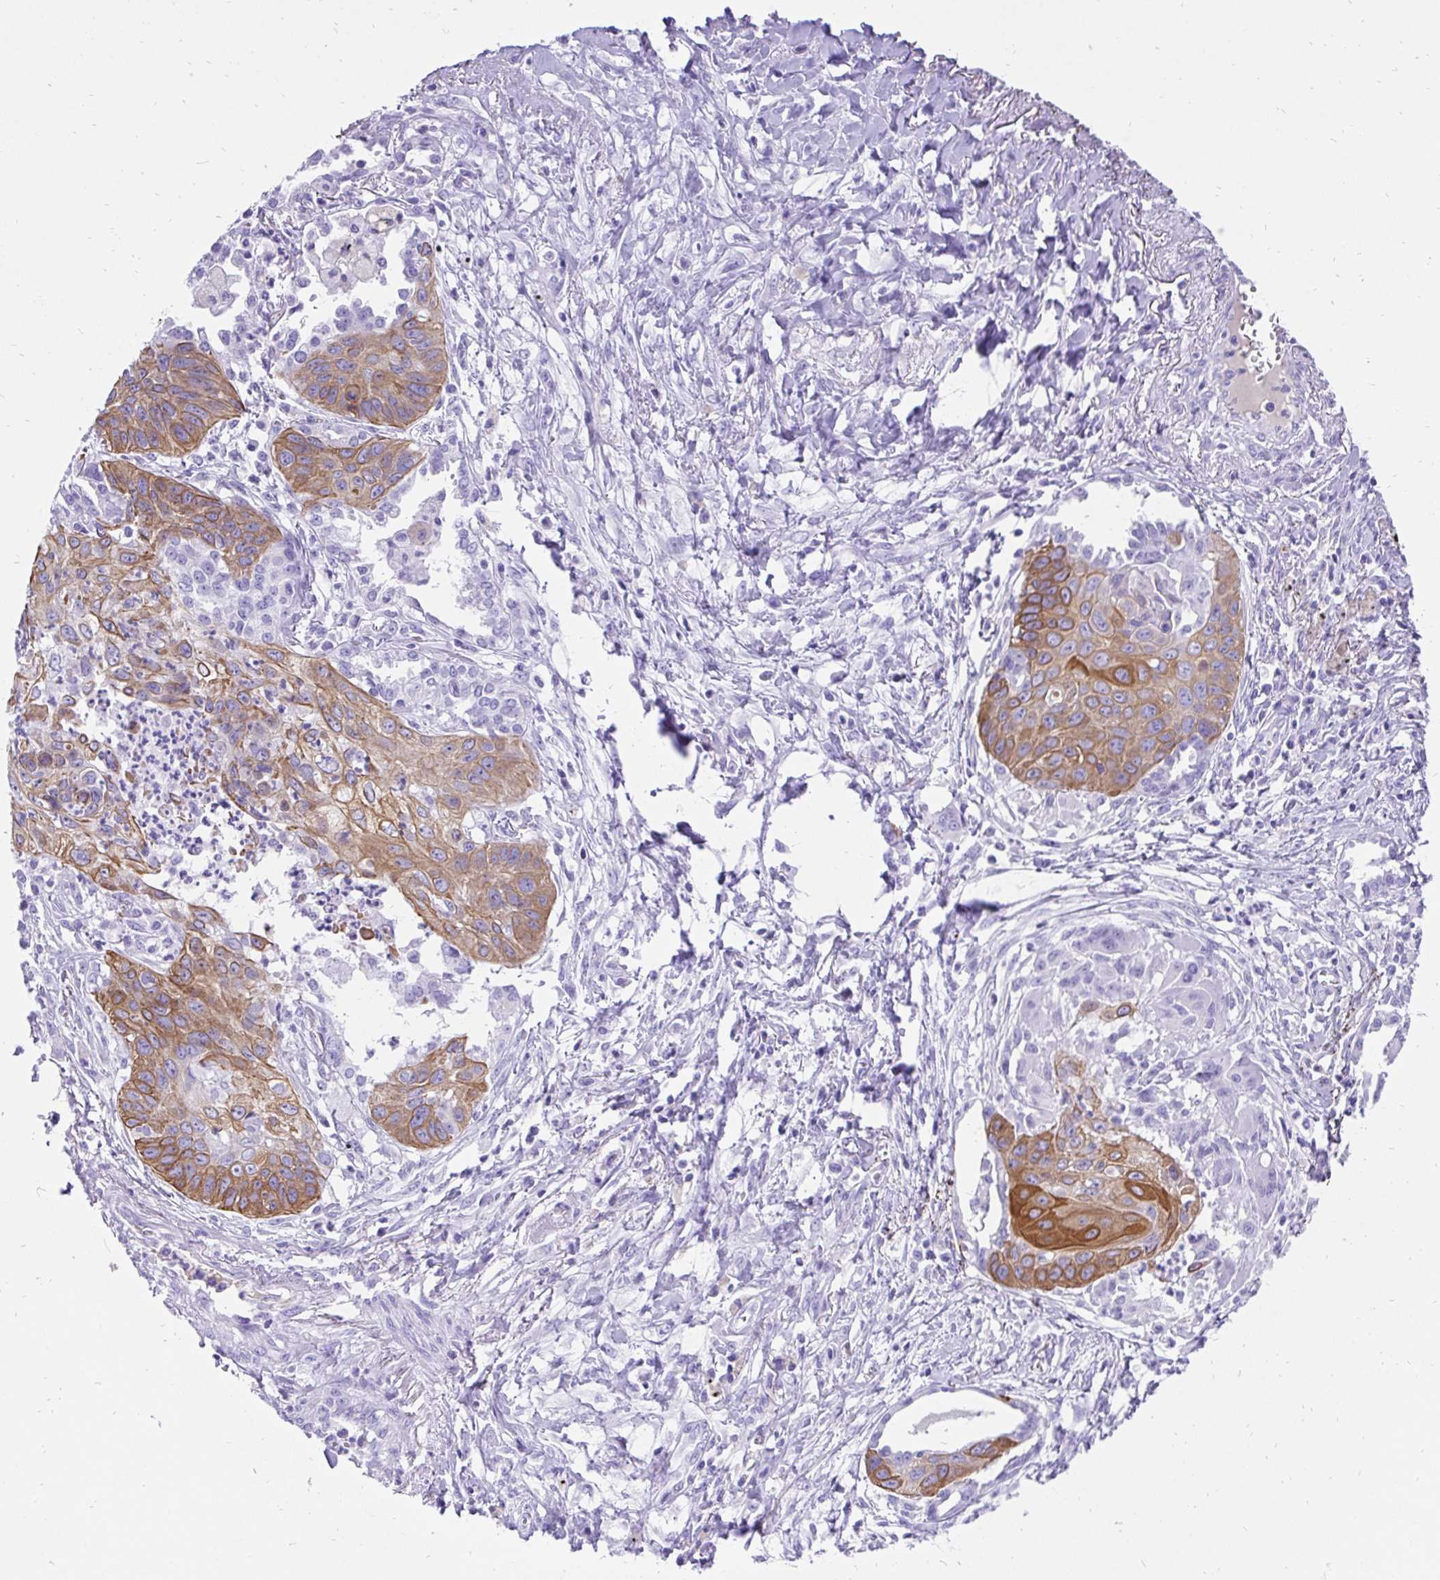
{"staining": {"intensity": "moderate", "quantity": ">75%", "location": "cytoplasmic/membranous"}, "tissue": "lung cancer", "cell_type": "Tumor cells", "image_type": "cancer", "snomed": [{"axis": "morphology", "description": "Squamous cell carcinoma, NOS"}, {"axis": "topography", "description": "Lung"}], "caption": "The histopathology image shows a brown stain indicating the presence of a protein in the cytoplasmic/membranous of tumor cells in lung cancer.", "gene": "KRT13", "patient": {"sex": "male", "age": 71}}